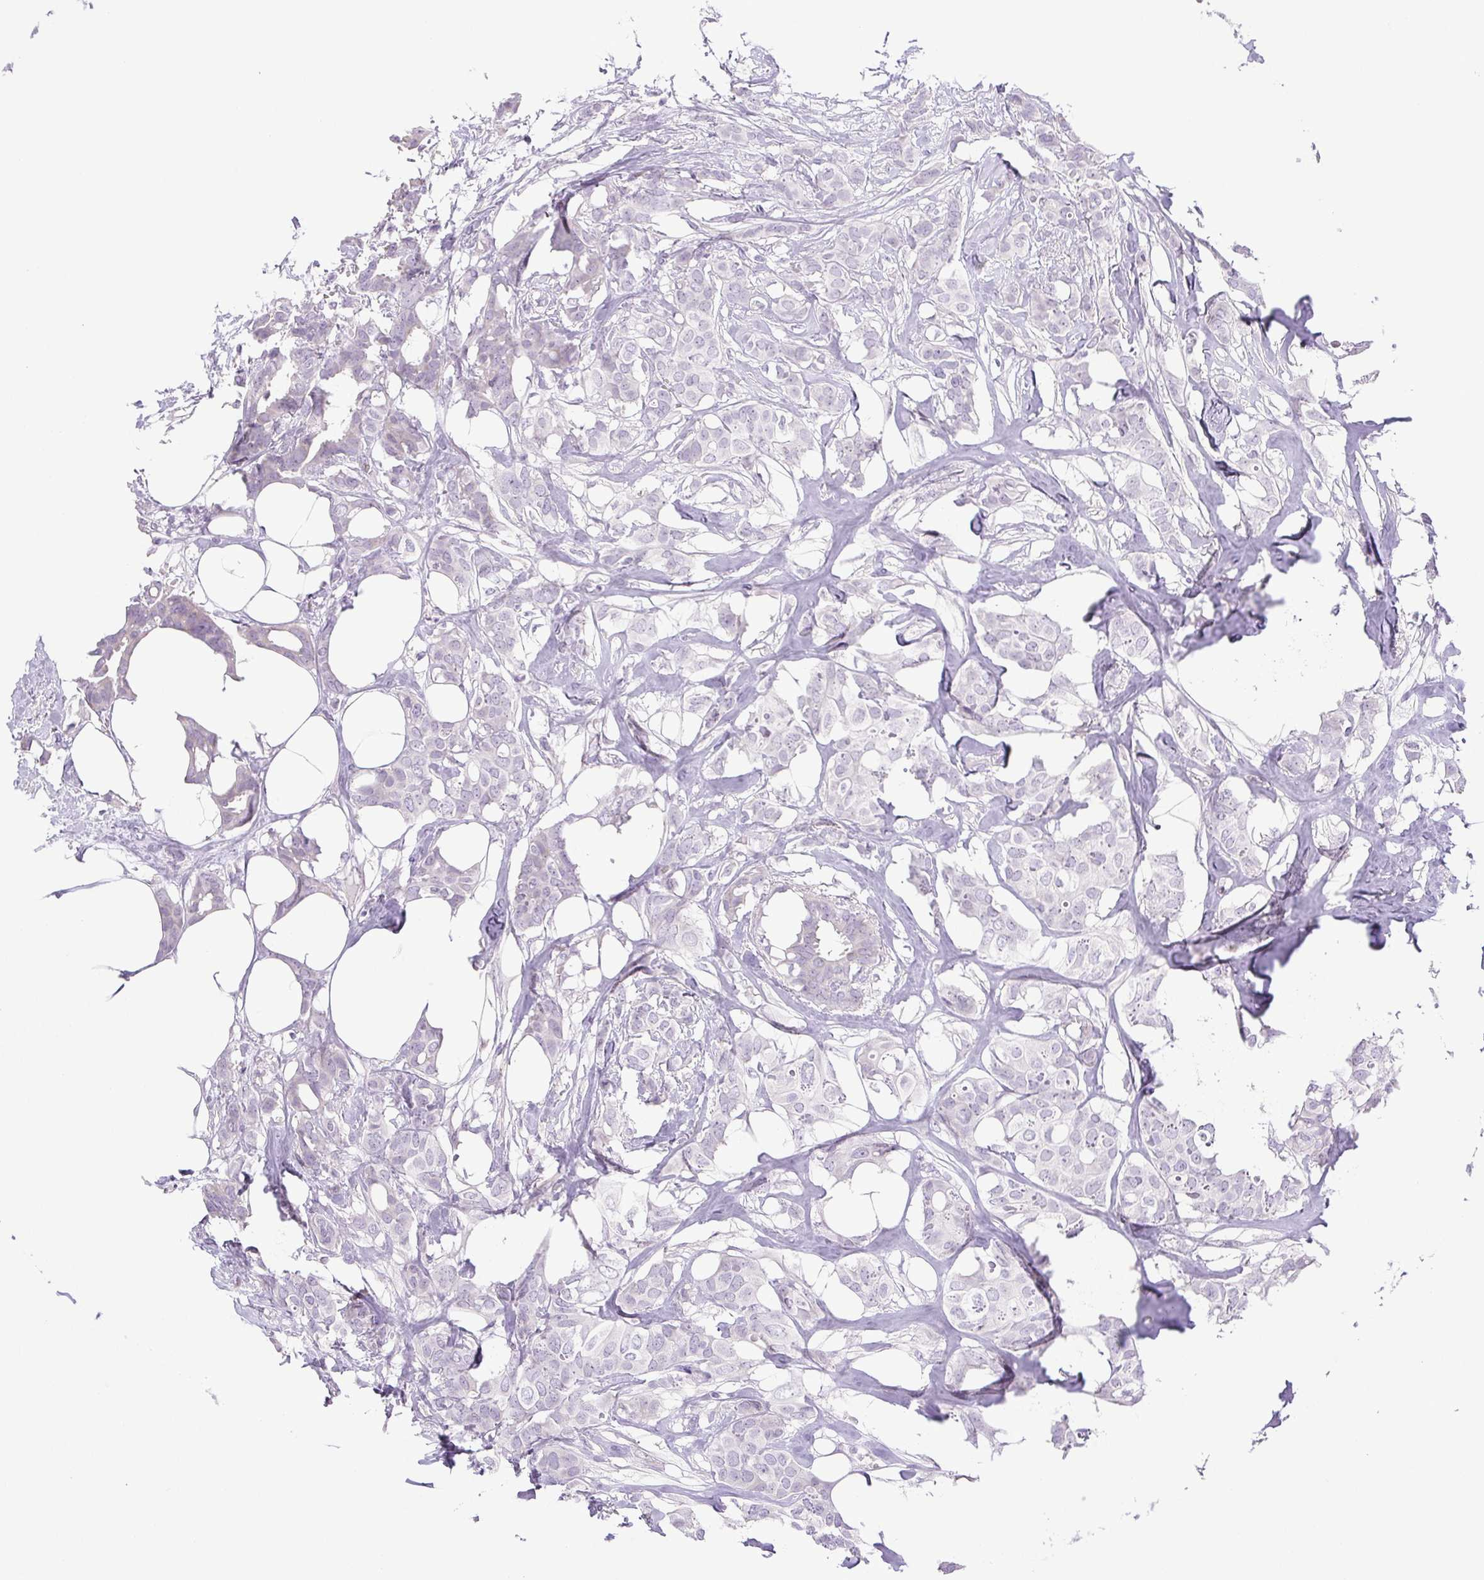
{"staining": {"intensity": "negative", "quantity": "none", "location": "none"}, "tissue": "breast cancer", "cell_type": "Tumor cells", "image_type": "cancer", "snomed": [{"axis": "morphology", "description": "Duct carcinoma"}, {"axis": "topography", "description": "Breast"}], "caption": "Tumor cells are negative for protein expression in human invasive ductal carcinoma (breast).", "gene": "PAPPA2", "patient": {"sex": "female", "age": 62}}